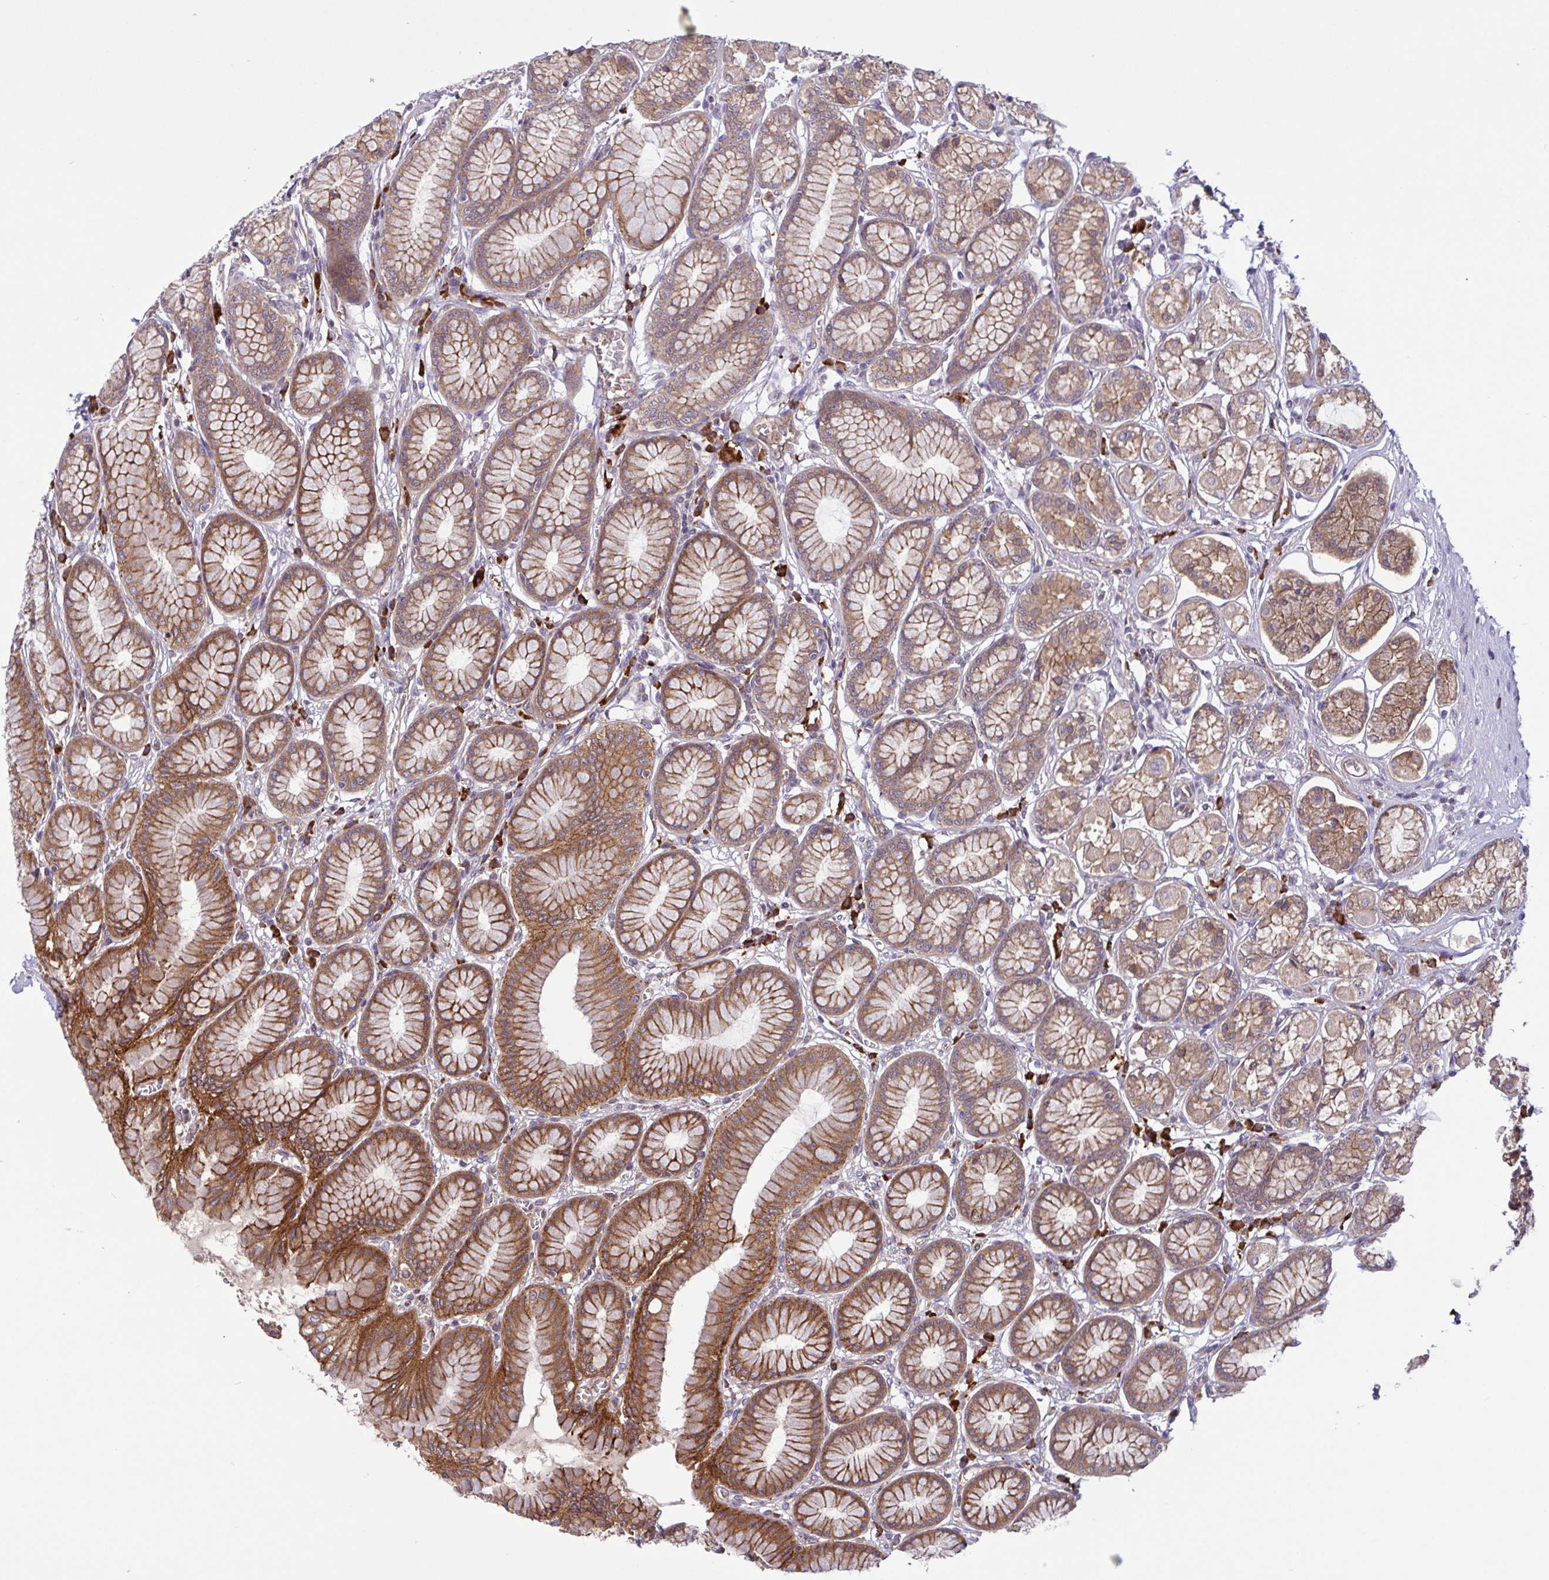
{"staining": {"intensity": "moderate", "quantity": ">75%", "location": "cytoplasmic/membranous"}, "tissue": "stomach", "cell_type": "Glandular cells", "image_type": "normal", "snomed": [{"axis": "morphology", "description": "Normal tissue, NOS"}, {"axis": "topography", "description": "Stomach"}, {"axis": "topography", "description": "Stomach, lower"}], "caption": "Glandular cells display medium levels of moderate cytoplasmic/membranous expression in about >75% of cells in normal human stomach.", "gene": "INTS10", "patient": {"sex": "male", "age": 76}}